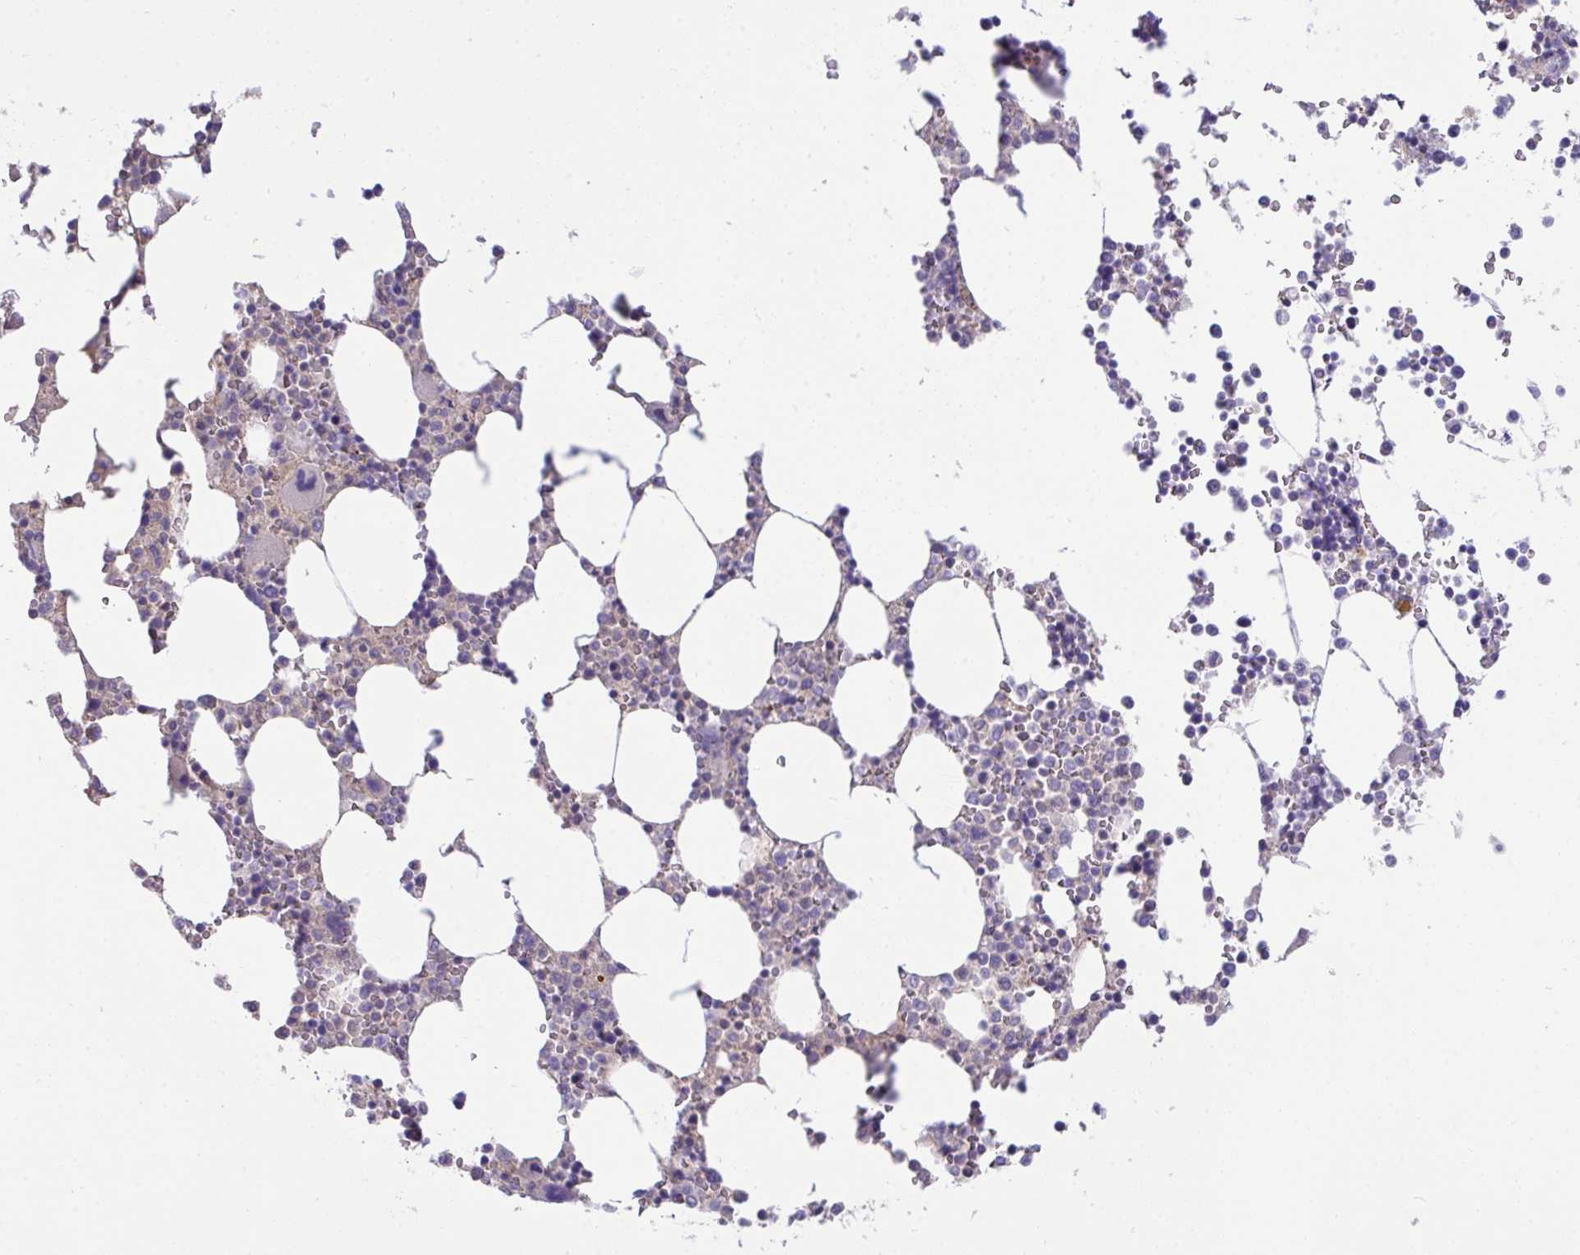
{"staining": {"intensity": "negative", "quantity": "none", "location": "none"}, "tissue": "bone marrow", "cell_type": "Hematopoietic cells", "image_type": "normal", "snomed": [{"axis": "morphology", "description": "Normal tissue, NOS"}, {"axis": "topography", "description": "Bone marrow"}], "caption": "DAB immunohistochemical staining of unremarkable human bone marrow shows no significant expression in hematopoietic cells. (DAB immunohistochemistry (IHC), high magnification).", "gene": "PLA2G12B", "patient": {"sex": "male", "age": 64}}